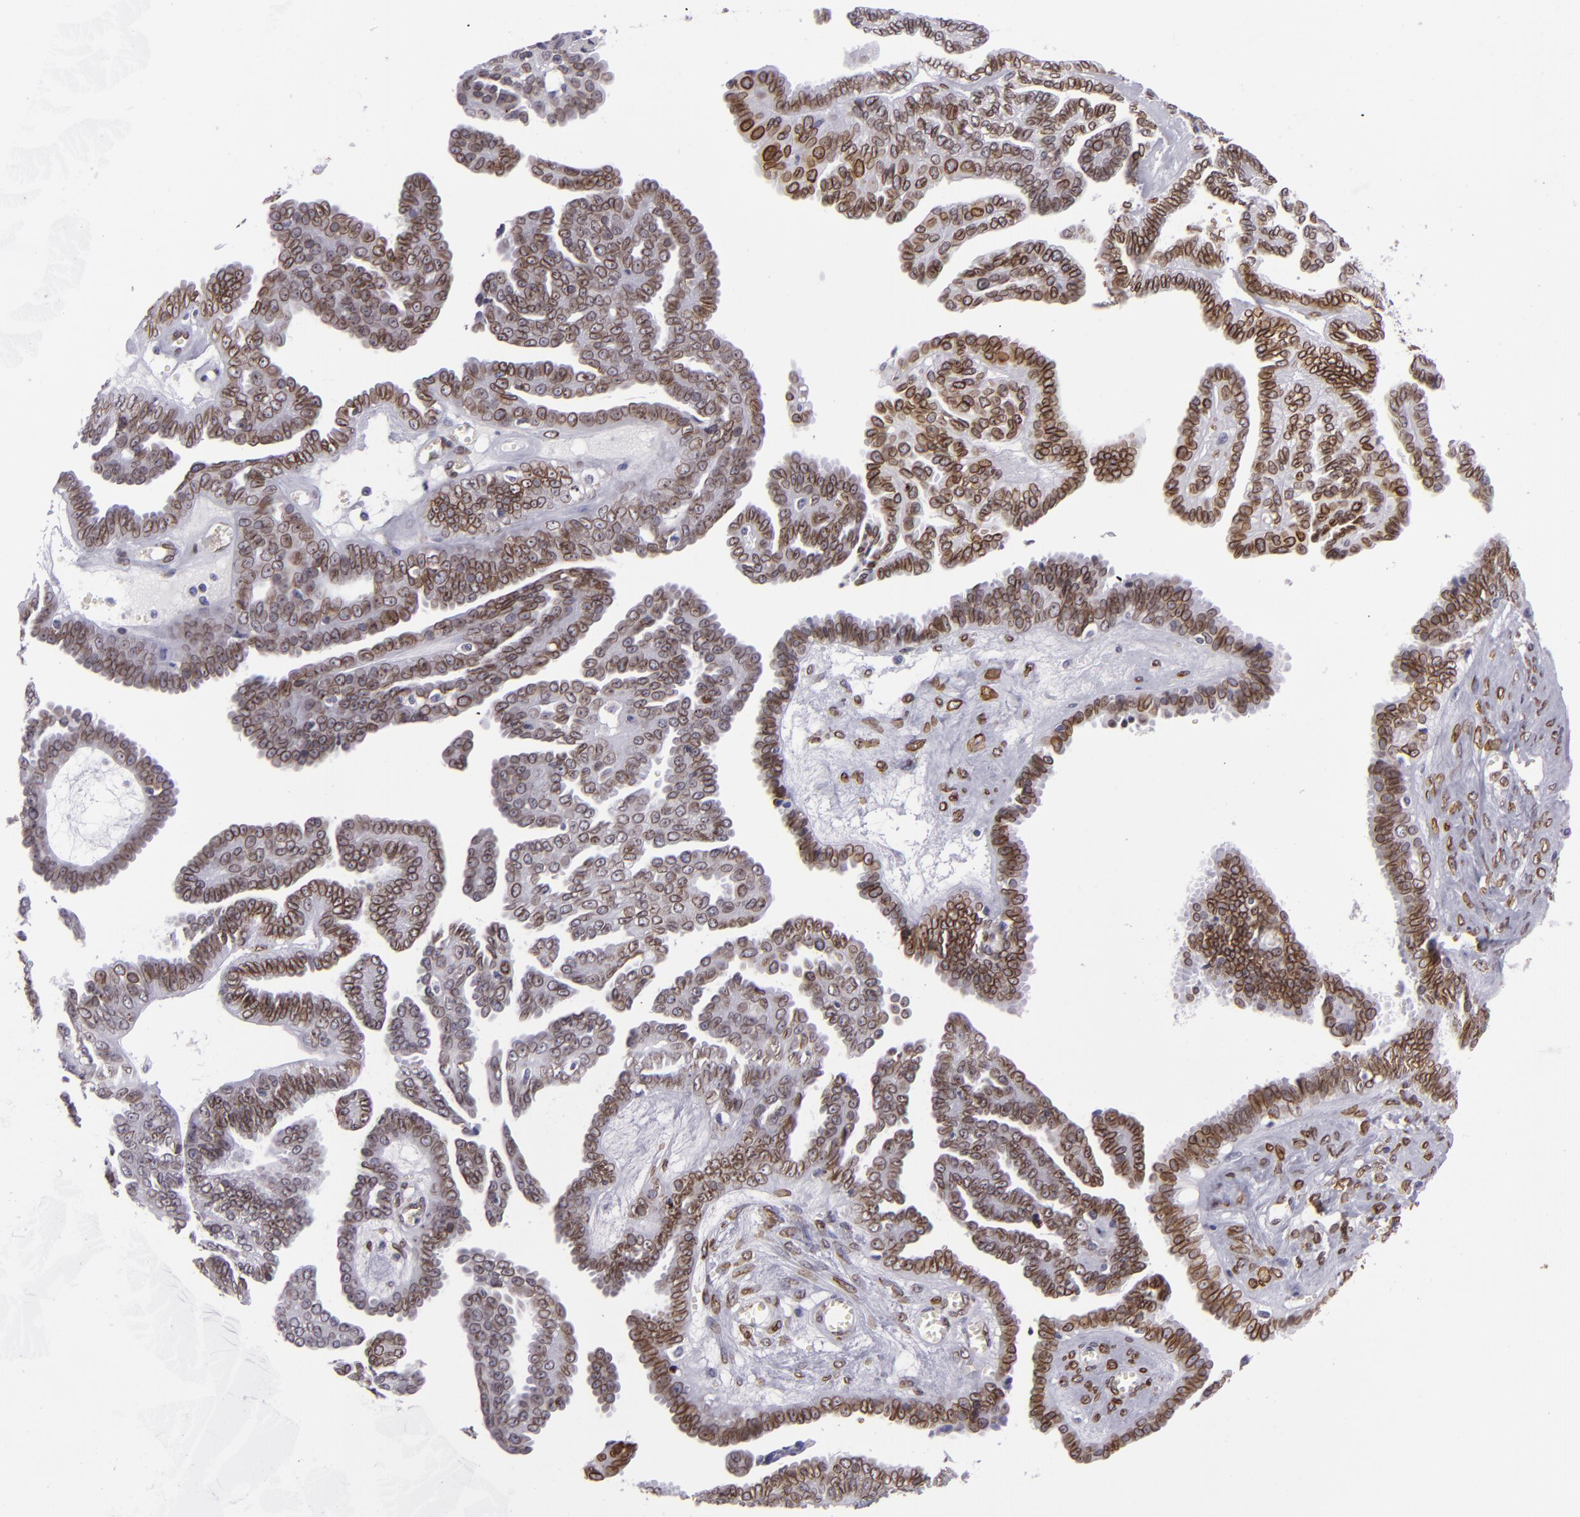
{"staining": {"intensity": "moderate", "quantity": ">75%", "location": "nuclear"}, "tissue": "ovarian cancer", "cell_type": "Tumor cells", "image_type": "cancer", "snomed": [{"axis": "morphology", "description": "Cystadenocarcinoma, serous, NOS"}, {"axis": "topography", "description": "Ovary"}], "caption": "Ovarian cancer (serous cystadenocarcinoma) stained for a protein reveals moderate nuclear positivity in tumor cells.", "gene": "EMD", "patient": {"sex": "female", "age": 71}}